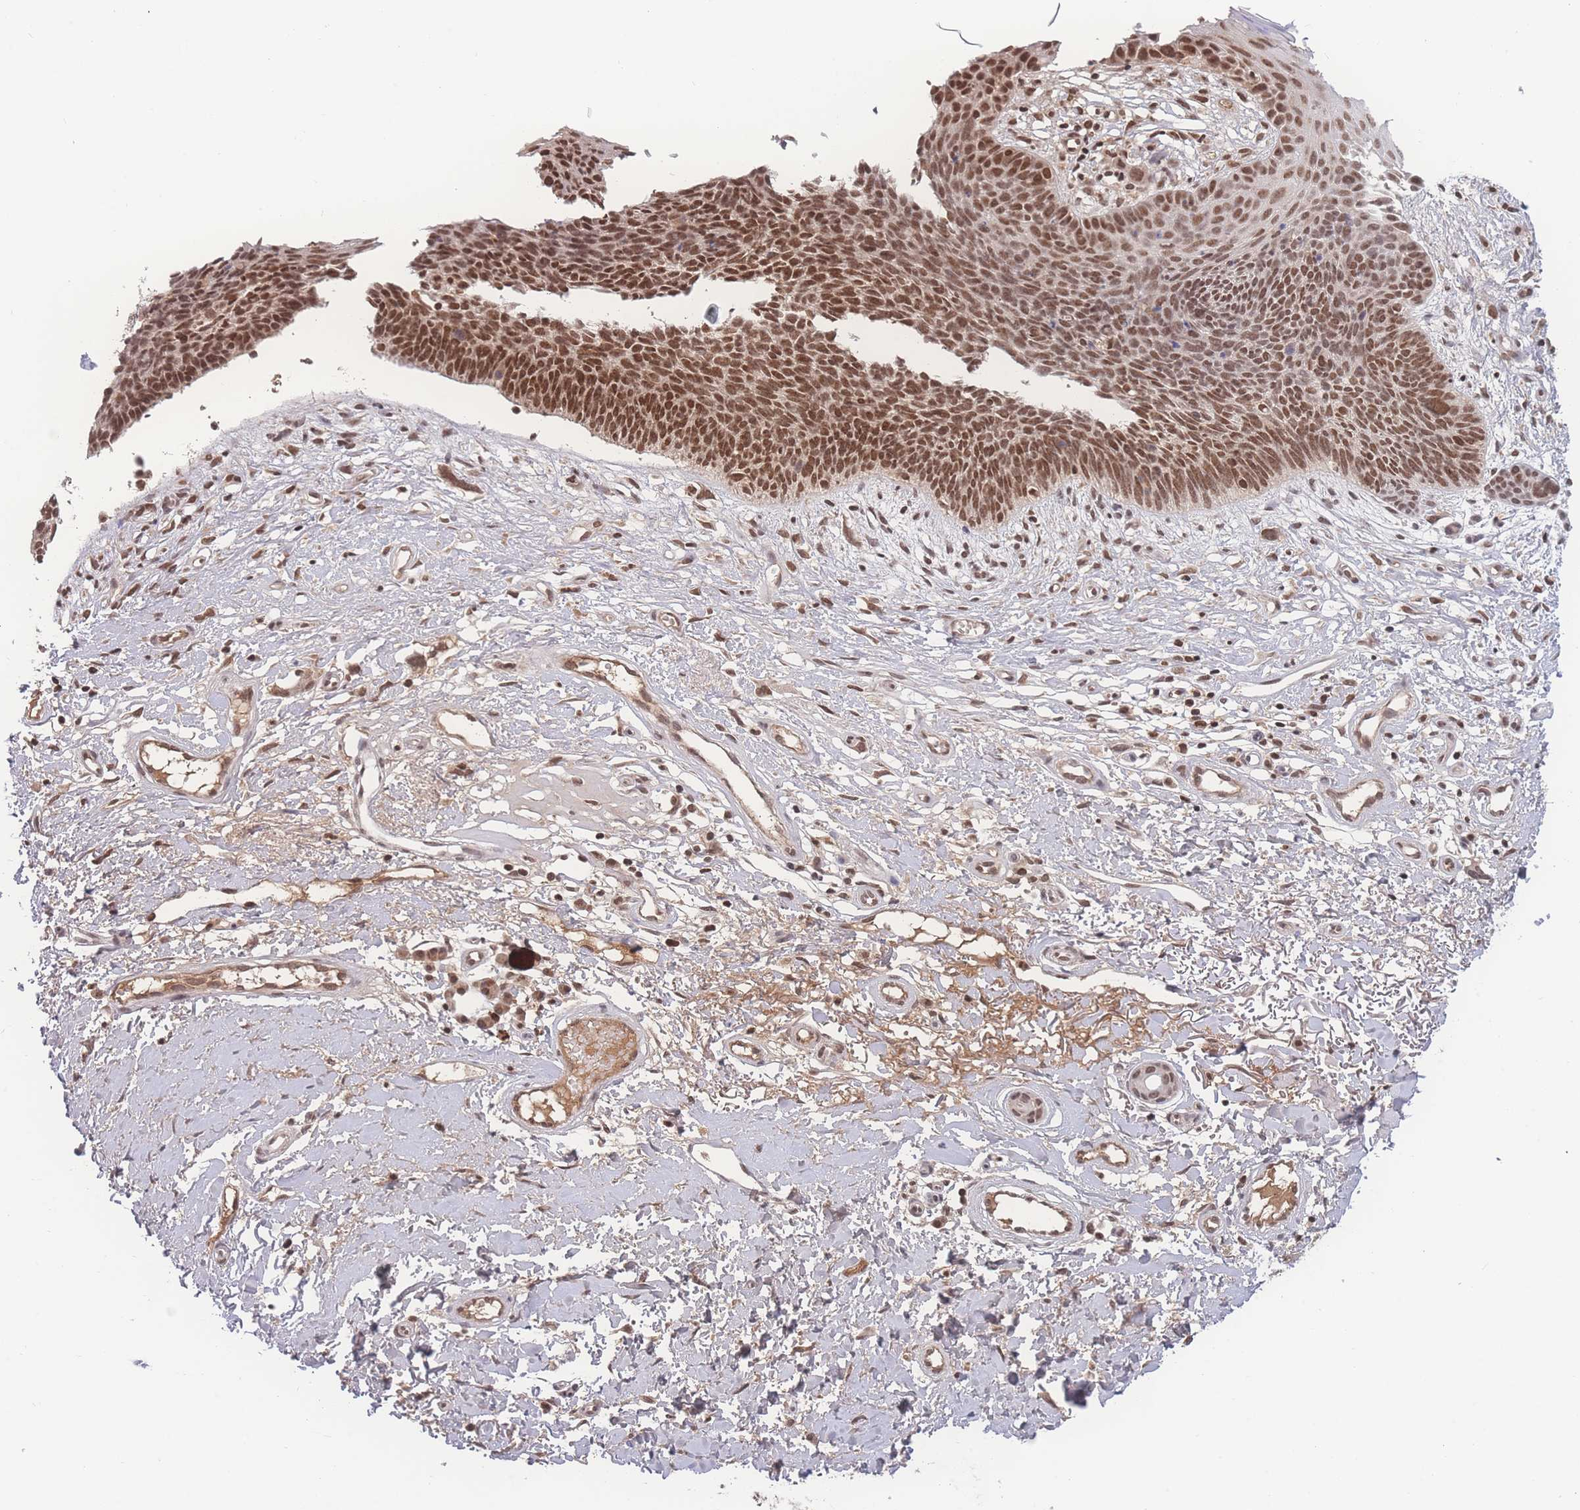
{"staining": {"intensity": "strong", "quantity": ">75%", "location": "nuclear"}, "tissue": "skin cancer", "cell_type": "Tumor cells", "image_type": "cancer", "snomed": [{"axis": "morphology", "description": "Basal cell carcinoma"}, {"axis": "topography", "description": "Skin"}], "caption": "Immunohistochemical staining of skin cancer (basal cell carcinoma) demonstrates high levels of strong nuclear expression in approximately >75% of tumor cells. The protein of interest is stained brown, and the nuclei are stained in blue (DAB IHC with brightfield microscopy, high magnification).", "gene": "RAVER1", "patient": {"sex": "male", "age": 78}}